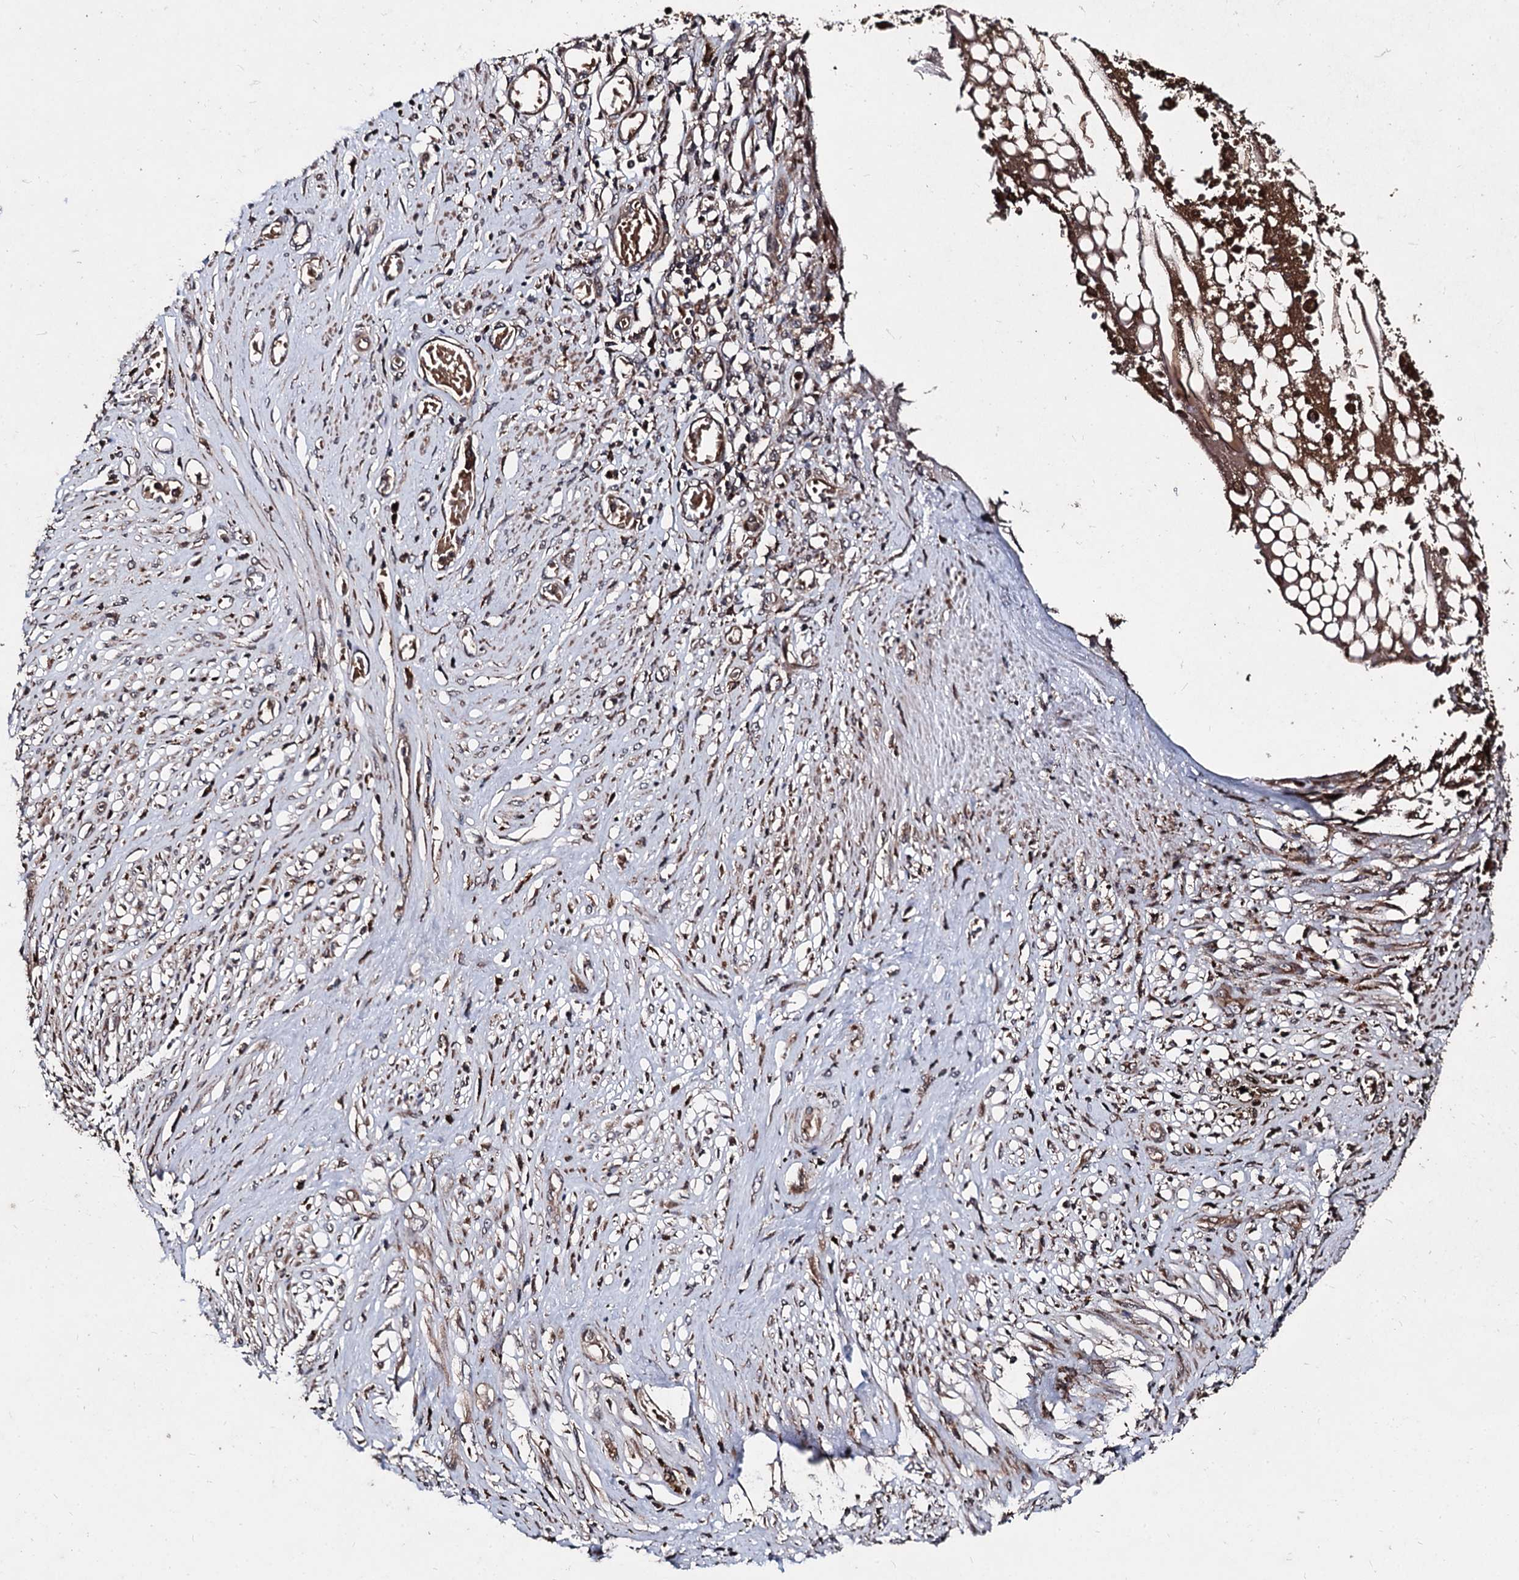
{"staining": {"intensity": "moderate", "quantity": ">75%", "location": "cytoplasmic/membranous"}, "tissue": "stomach cancer", "cell_type": "Tumor cells", "image_type": "cancer", "snomed": [{"axis": "morphology", "description": "Adenocarcinoma, NOS"}, {"axis": "morphology", "description": "Adenocarcinoma, High grade"}, {"axis": "topography", "description": "Stomach, upper"}, {"axis": "topography", "description": "Stomach, lower"}], "caption": "Stomach cancer tissue exhibits moderate cytoplasmic/membranous staining in approximately >75% of tumor cells, visualized by immunohistochemistry.", "gene": "BCL2L2", "patient": {"sex": "female", "age": 65}}